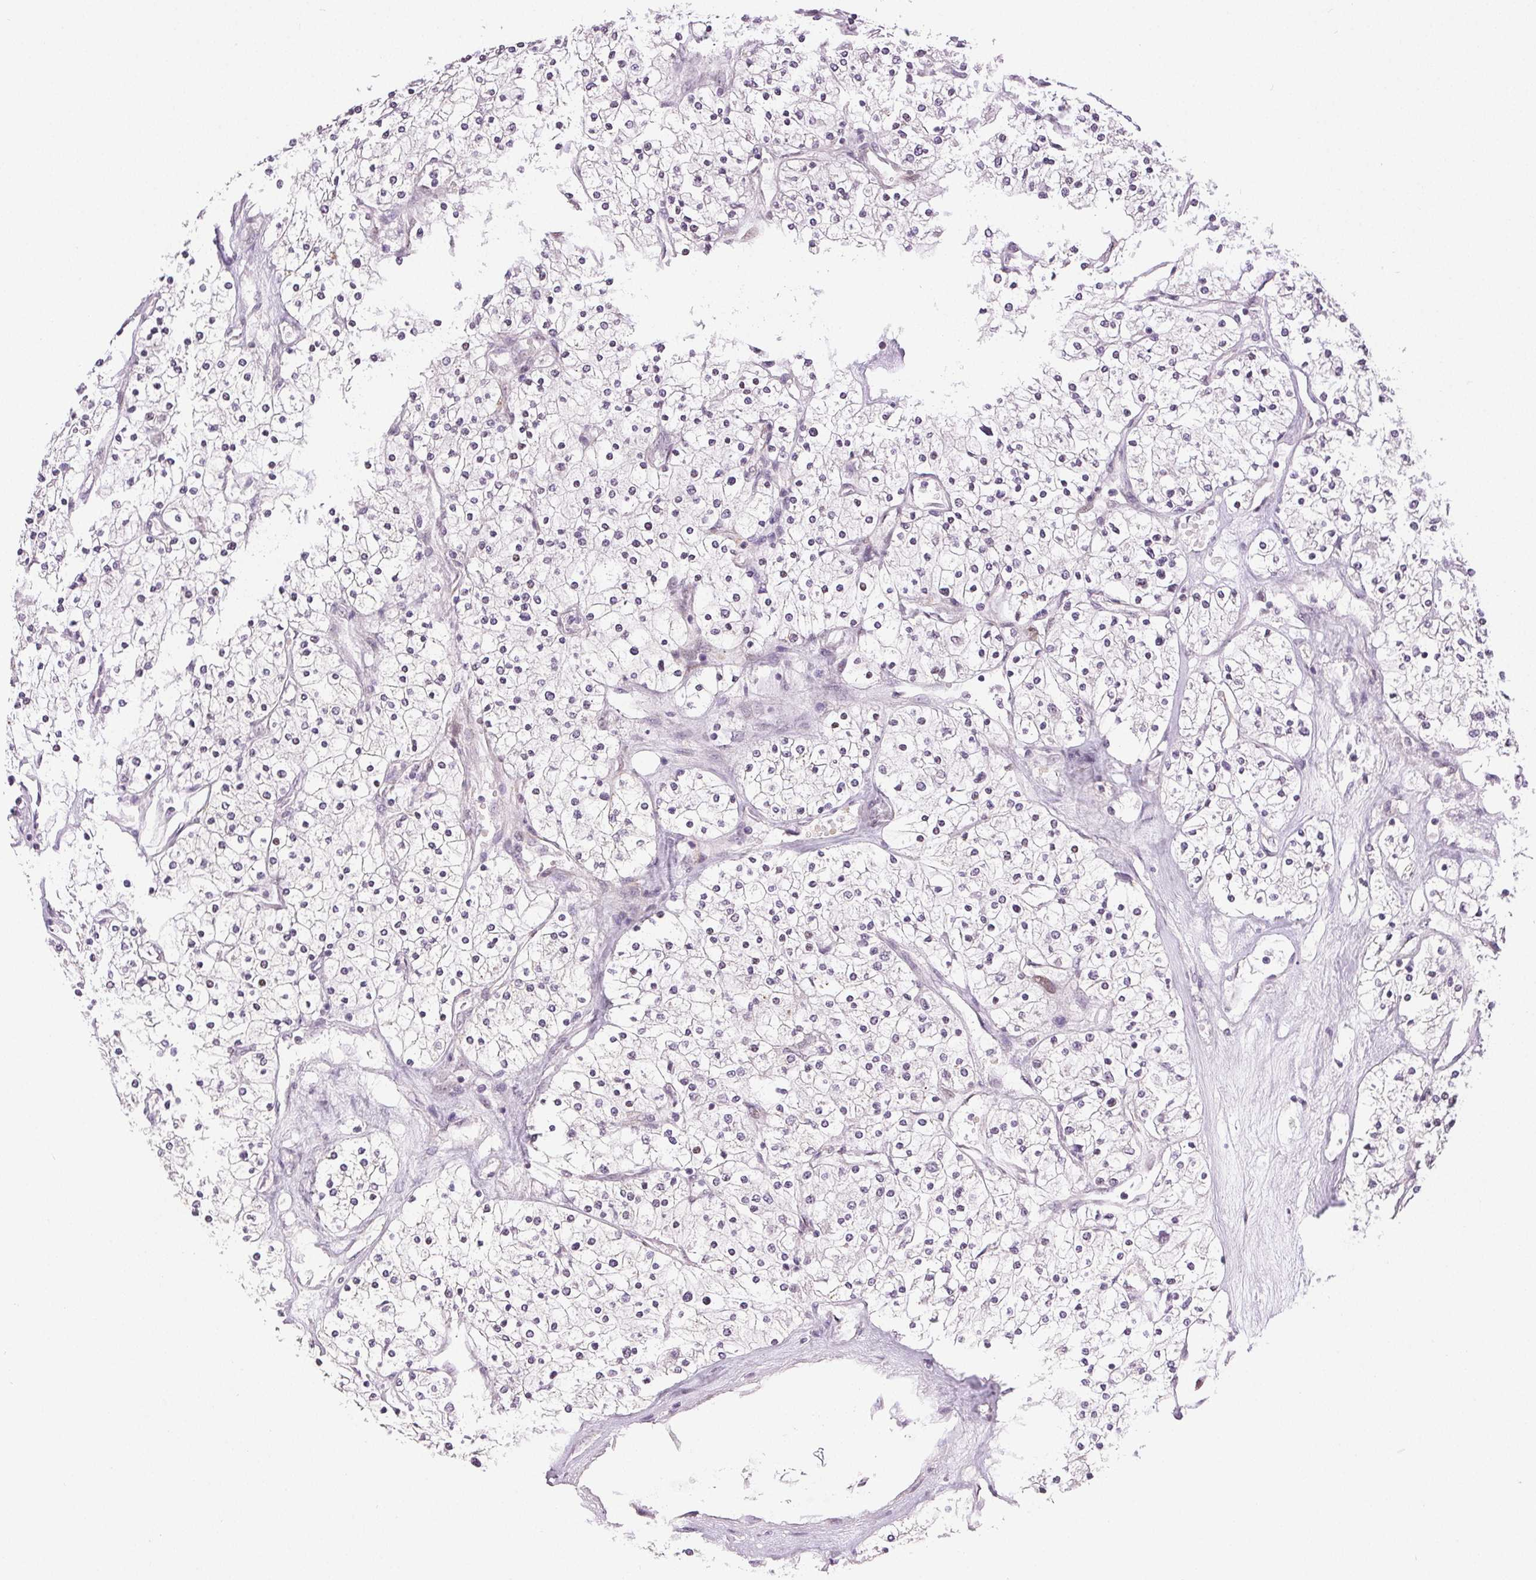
{"staining": {"intensity": "negative", "quantity": "none", "location": "none"}, "tissue": "renal cancer", "cell_type": "Tumor cells", "image_type": "cancer", "snomed": [{"axis": "morphology", "description": "Adenocarcinoma, NOS"}, {"axis": "topography", "description": "Kidney"}], "caption": "Immunohistochemistry (IHC) micrograph of neoplastic tissue: human renal cancer stained with DAB (3,3'-diaminobenzidine) reveals no significant protein positivity in tumor cells.", "gene": "PLCB1", "patient": {"sex": "male", "age": 80}}